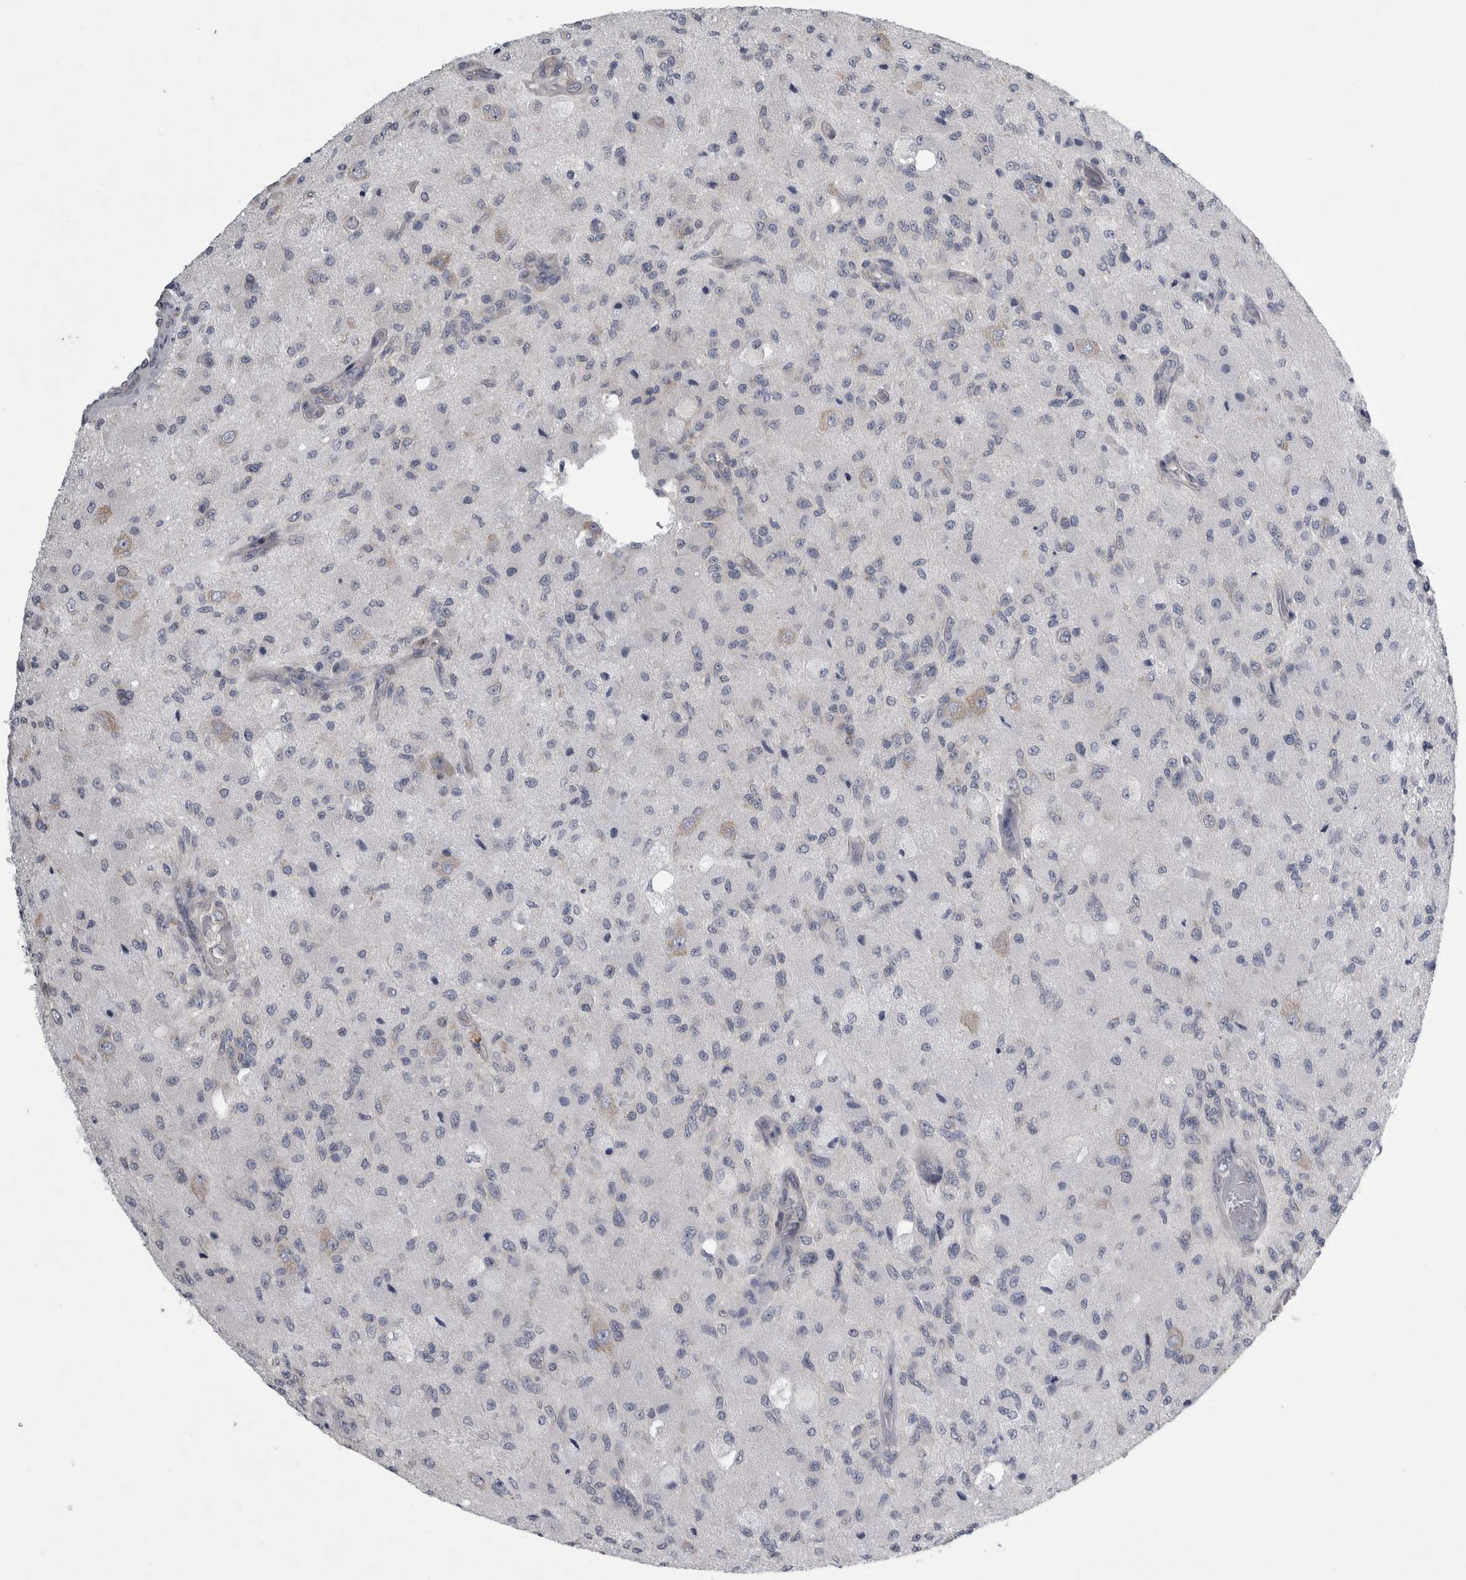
{"staining": {"intensity": "negative", "quantity": "none", "location": "none"}, "tissue": "glioma", "cell_type": "Tumor cells", "image_type": "cancer", "snomed": [{"axis": "morphology", "description": "Normal tissue, NOS"}, {"axis": "morphology", "description": "Glioma, malignant, High grade"}, {"axis": "topography", "description": "Cerebral cortex"}], "caption": "Tumor cells show no significant protein staining in high-grade glioma (malignant).", "gene": "PRRC2C", "patient": {"sex": "male", "age": 77}}